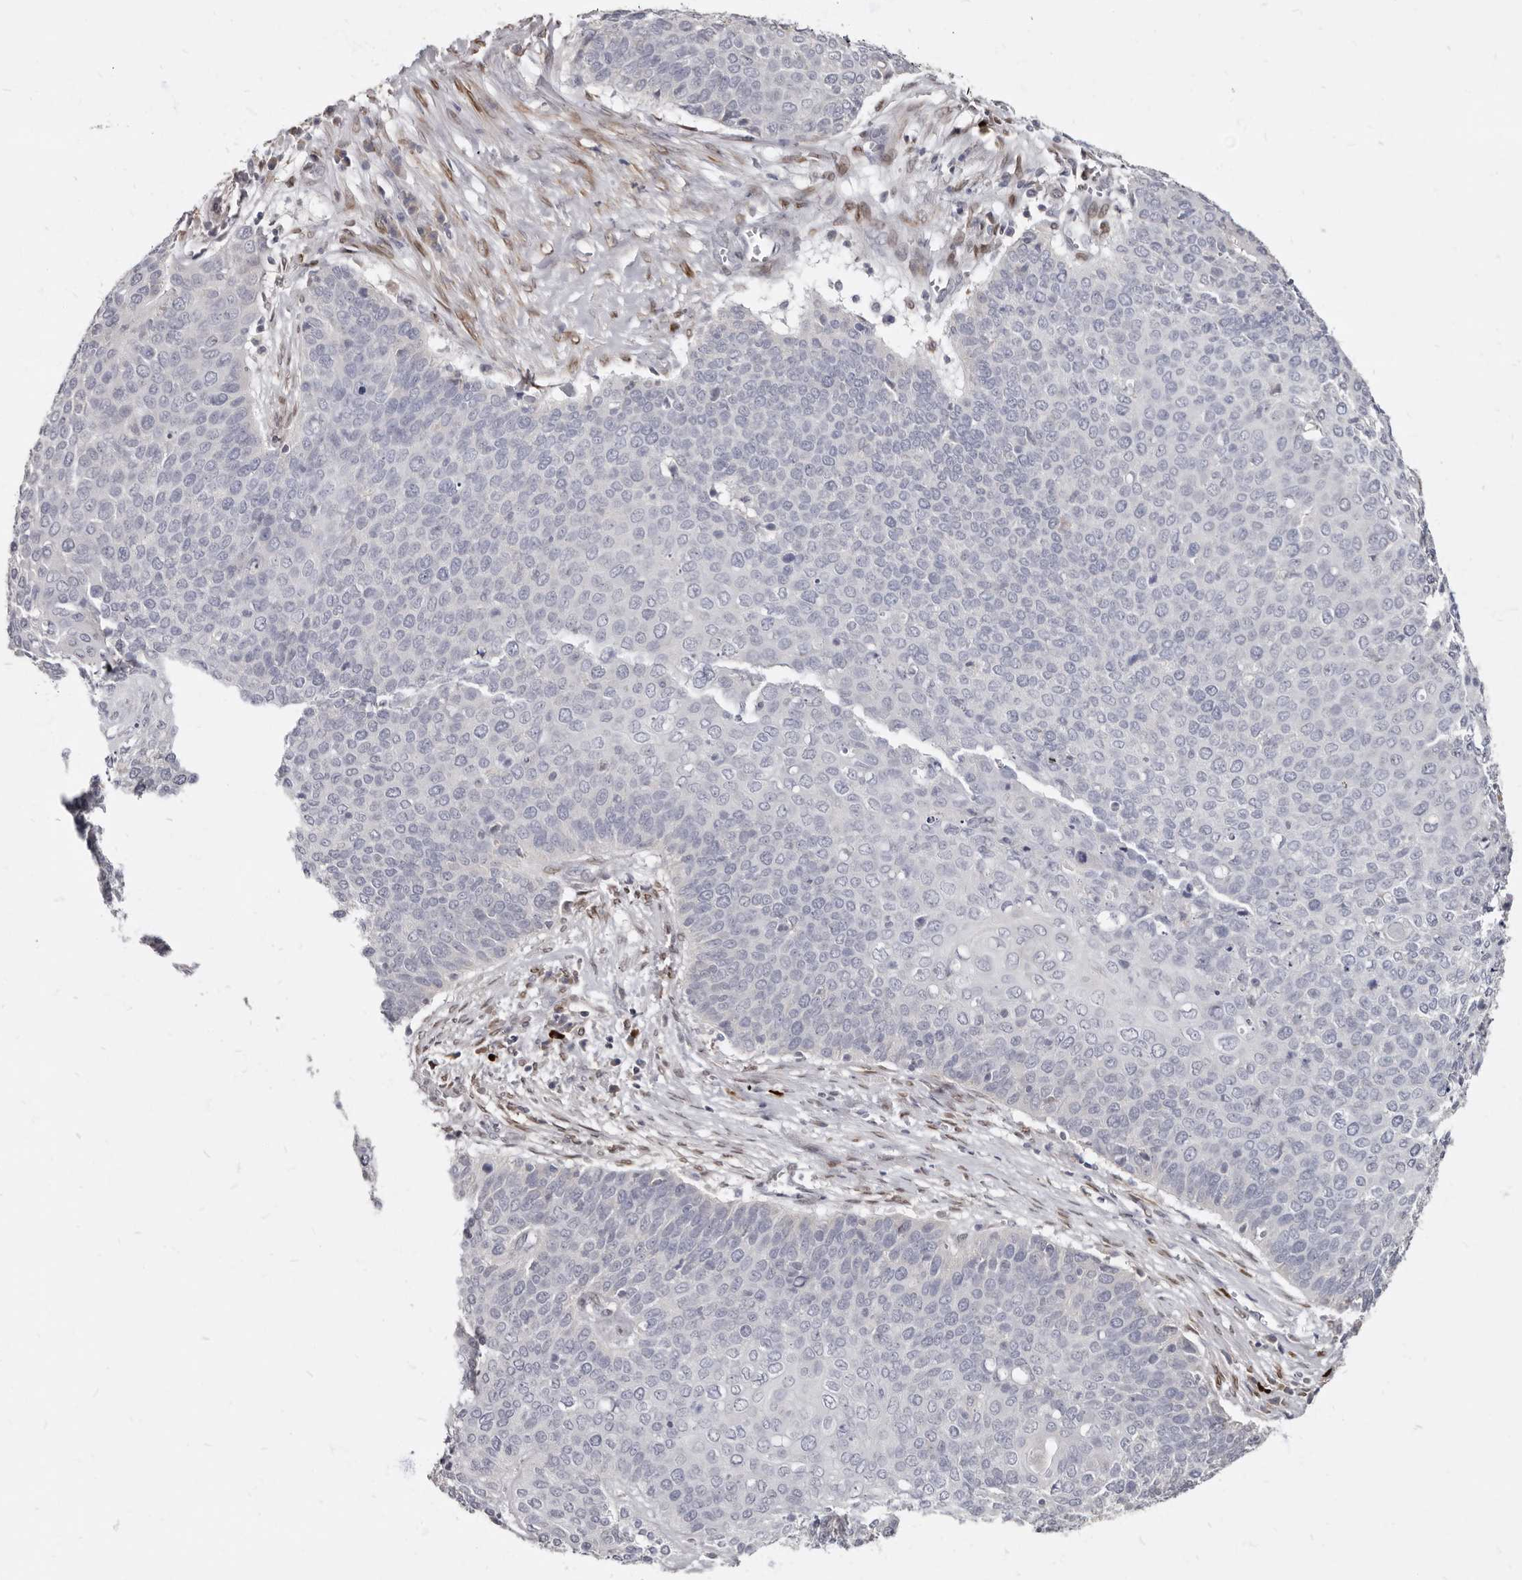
{"staining": {"intensity": "negative", "quantity": "none", "location": "none"}, "tissue": "cervical cancer", "cell_type": "Tumor cells", "image_type": "cancer", "snomed": [{"axis": "morphology", "description": "Squamous cell carcinoma, NOS"}, {"axis": "topography", "description": "Cervix"}], "caption": "Cervical squamous cell carcinoma was stained to show a protein in brown. There is no significant staining in tumor cells.", "gene": "MRGPRF", "patient": {"sex": "female", "age": 39}}